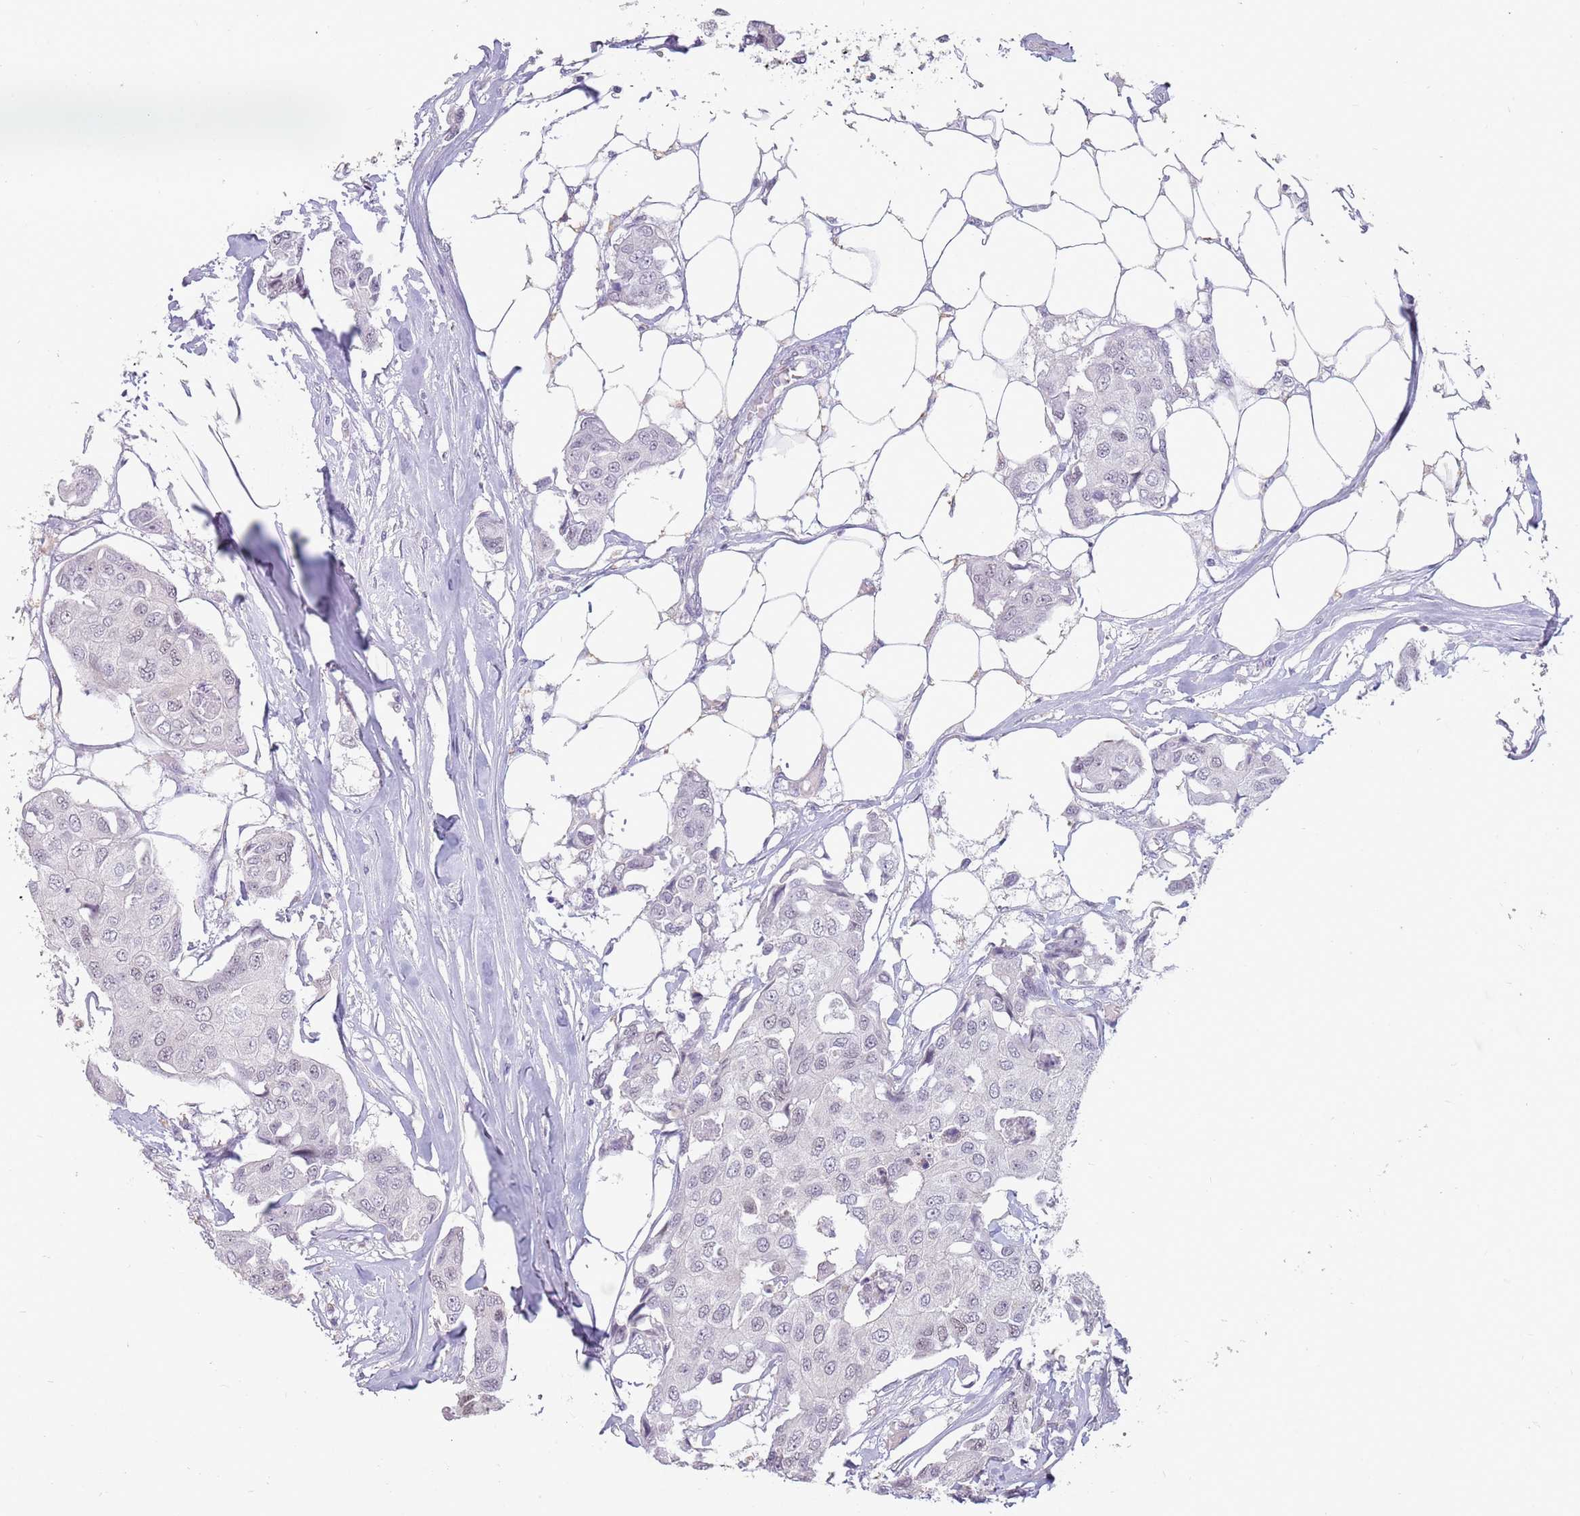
{"staining": {"intensity": "negative", "quantity": "none", "location": "none"}, "tissue": "breast cancer", "cell_type": "Tumor cells", "image_type": "cancer", "snomed": [{"axis": "morphology", "description": "Duct carcinoma"}, {"axis": "topography", "description": "Breast"}, {"axis": "topography", "description": "Lymph node"}], "caption": "IHC micrograph of neoplastic tissue: human breast cancer stained with DAB (3,3'-diaminobenzidine) demonstrates no significant protein staining in tumor cells. (DAB (3,3'-diaminobenzidine) IHC visualized using brightfield microscopy, high magnification).", "gene": "ZNF574", "patient": {"sex": "female", "age": 80}}